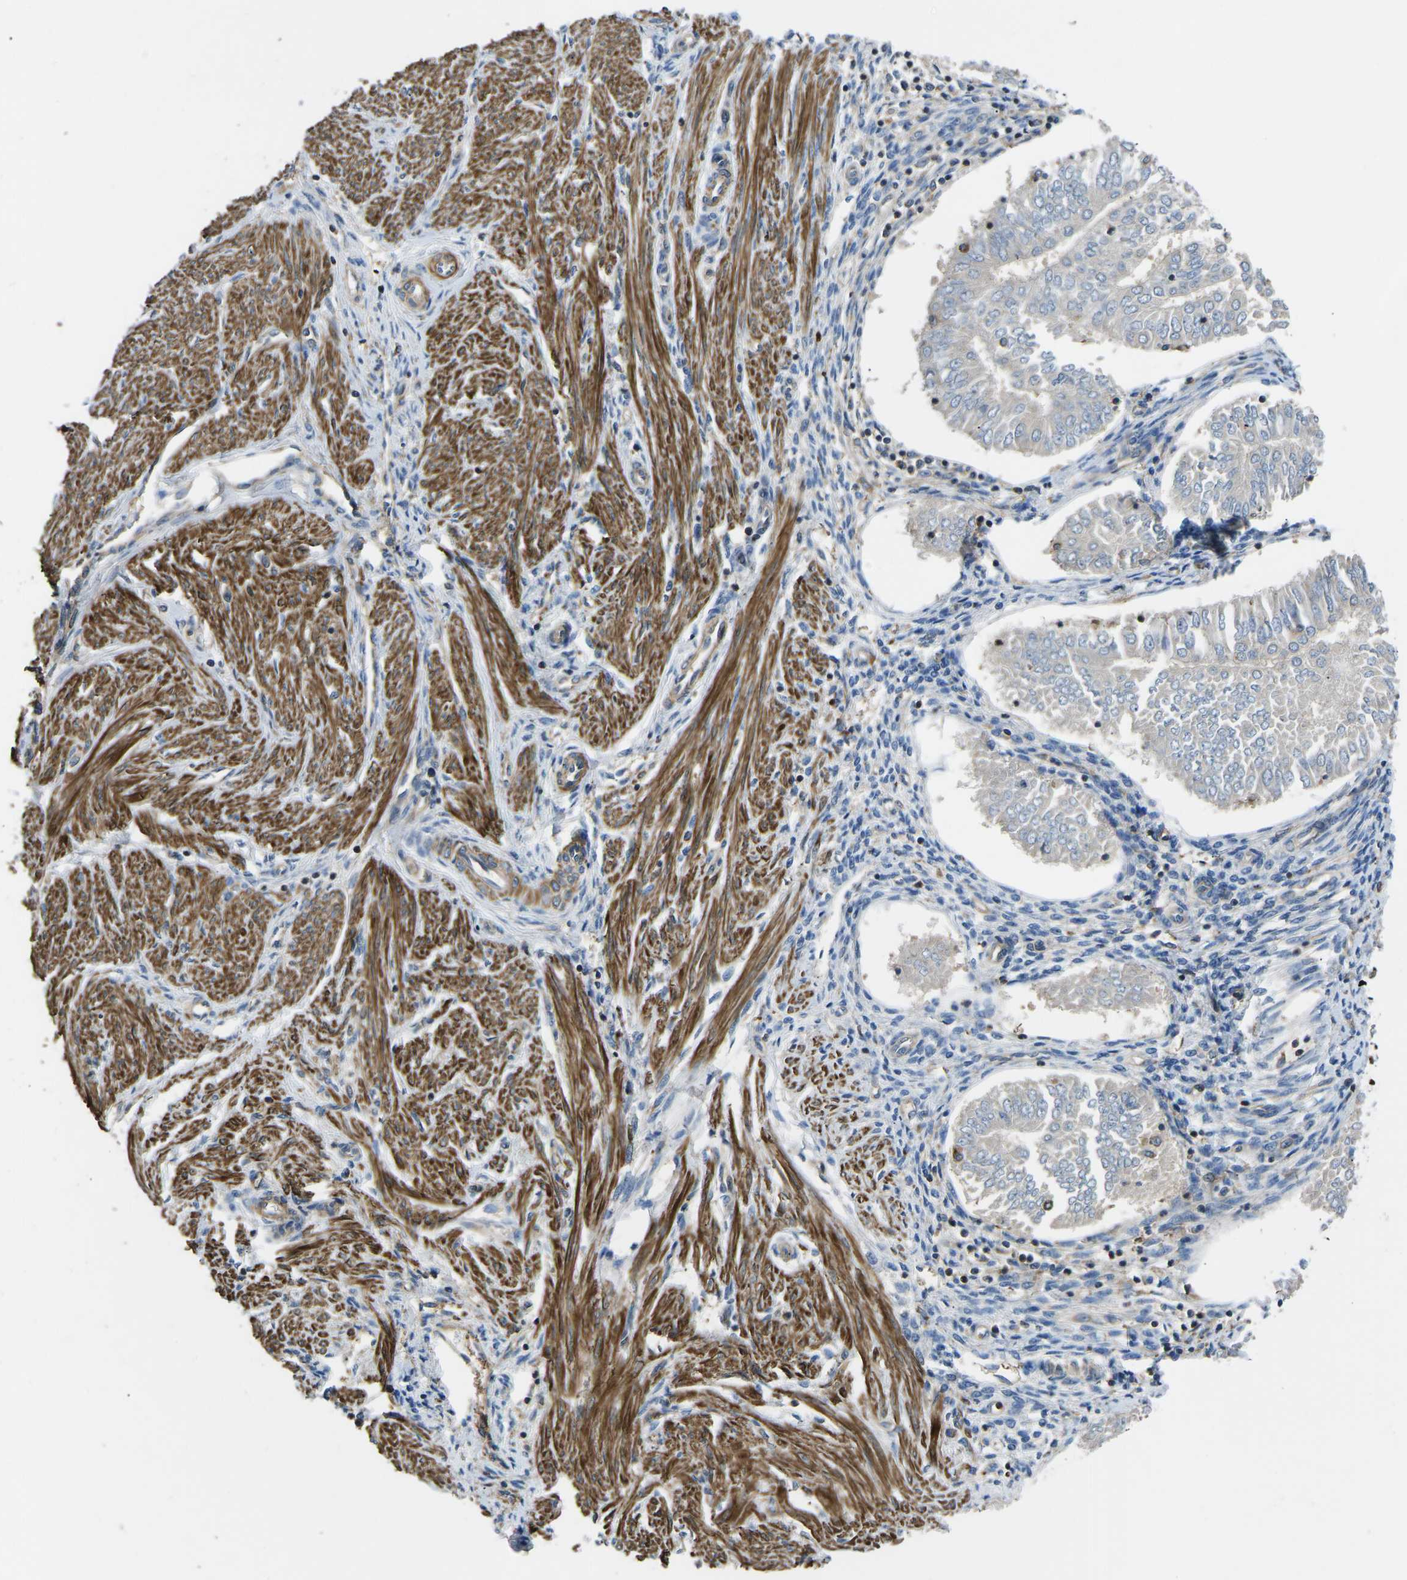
{"staining": {"intensity": "negative", "quantity": "none", "location": "none"}, "tissue": "endometrial cancer", "cell_type": "Tumor cells", "image_type": "cancer", "snomed": [{"axis": "morphology", "description": "Adenocarcinoma, NOS"}, {"axis": "topography", "description": "Endometrium"}], "caption": "IHC micrograph of neoplastic tissue: human endometrial cancer stained with DAB (3,3'-diaminobenzidine) reveals no significant protein staining in tumor cells. (DAB IHC with hematoxylin counter stain).", "gene": "KCNJ15", "patient": {"sex": "female", "age": 53}}